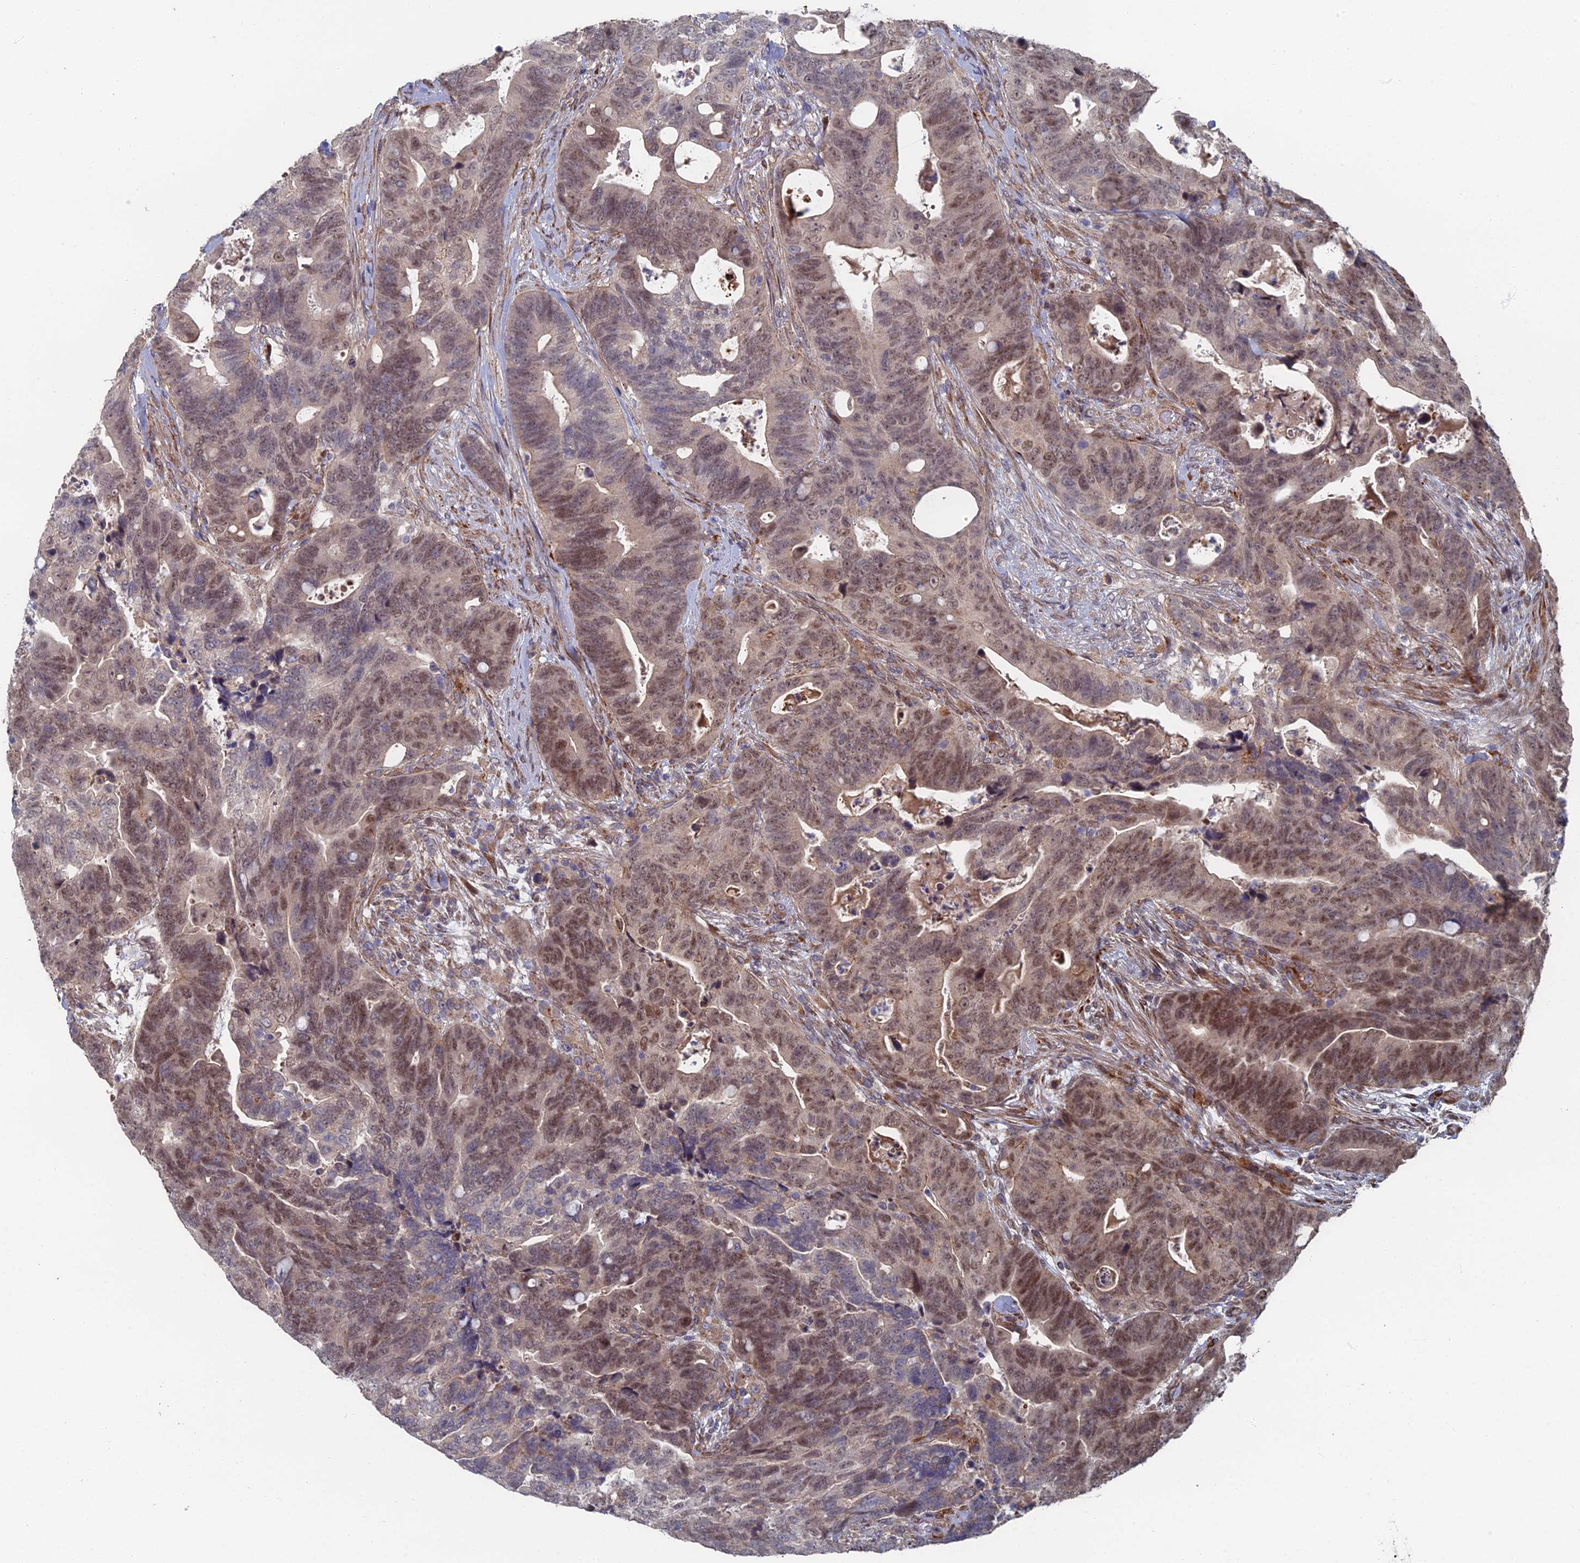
{"staining": {"intensity": "moderate", "quantity": ">75%", "location": "nuclear"}, "tissue": "colorectal cancer", "cell_type": "Tumor cells", "image_type": "cancer", "snomed": [{"axis": "morphology", "description": "Adenocarcinoma, NOS"}, {"axis": "topography", "description": "Colon"}], "caption": "Tumor cells exhibit moderate nuclear expression in approximately >75% of cells in colorectal adenocarcinoma.", "gene": "GTF2IRD1", "patient": {"sex": "female", "age": 82}}